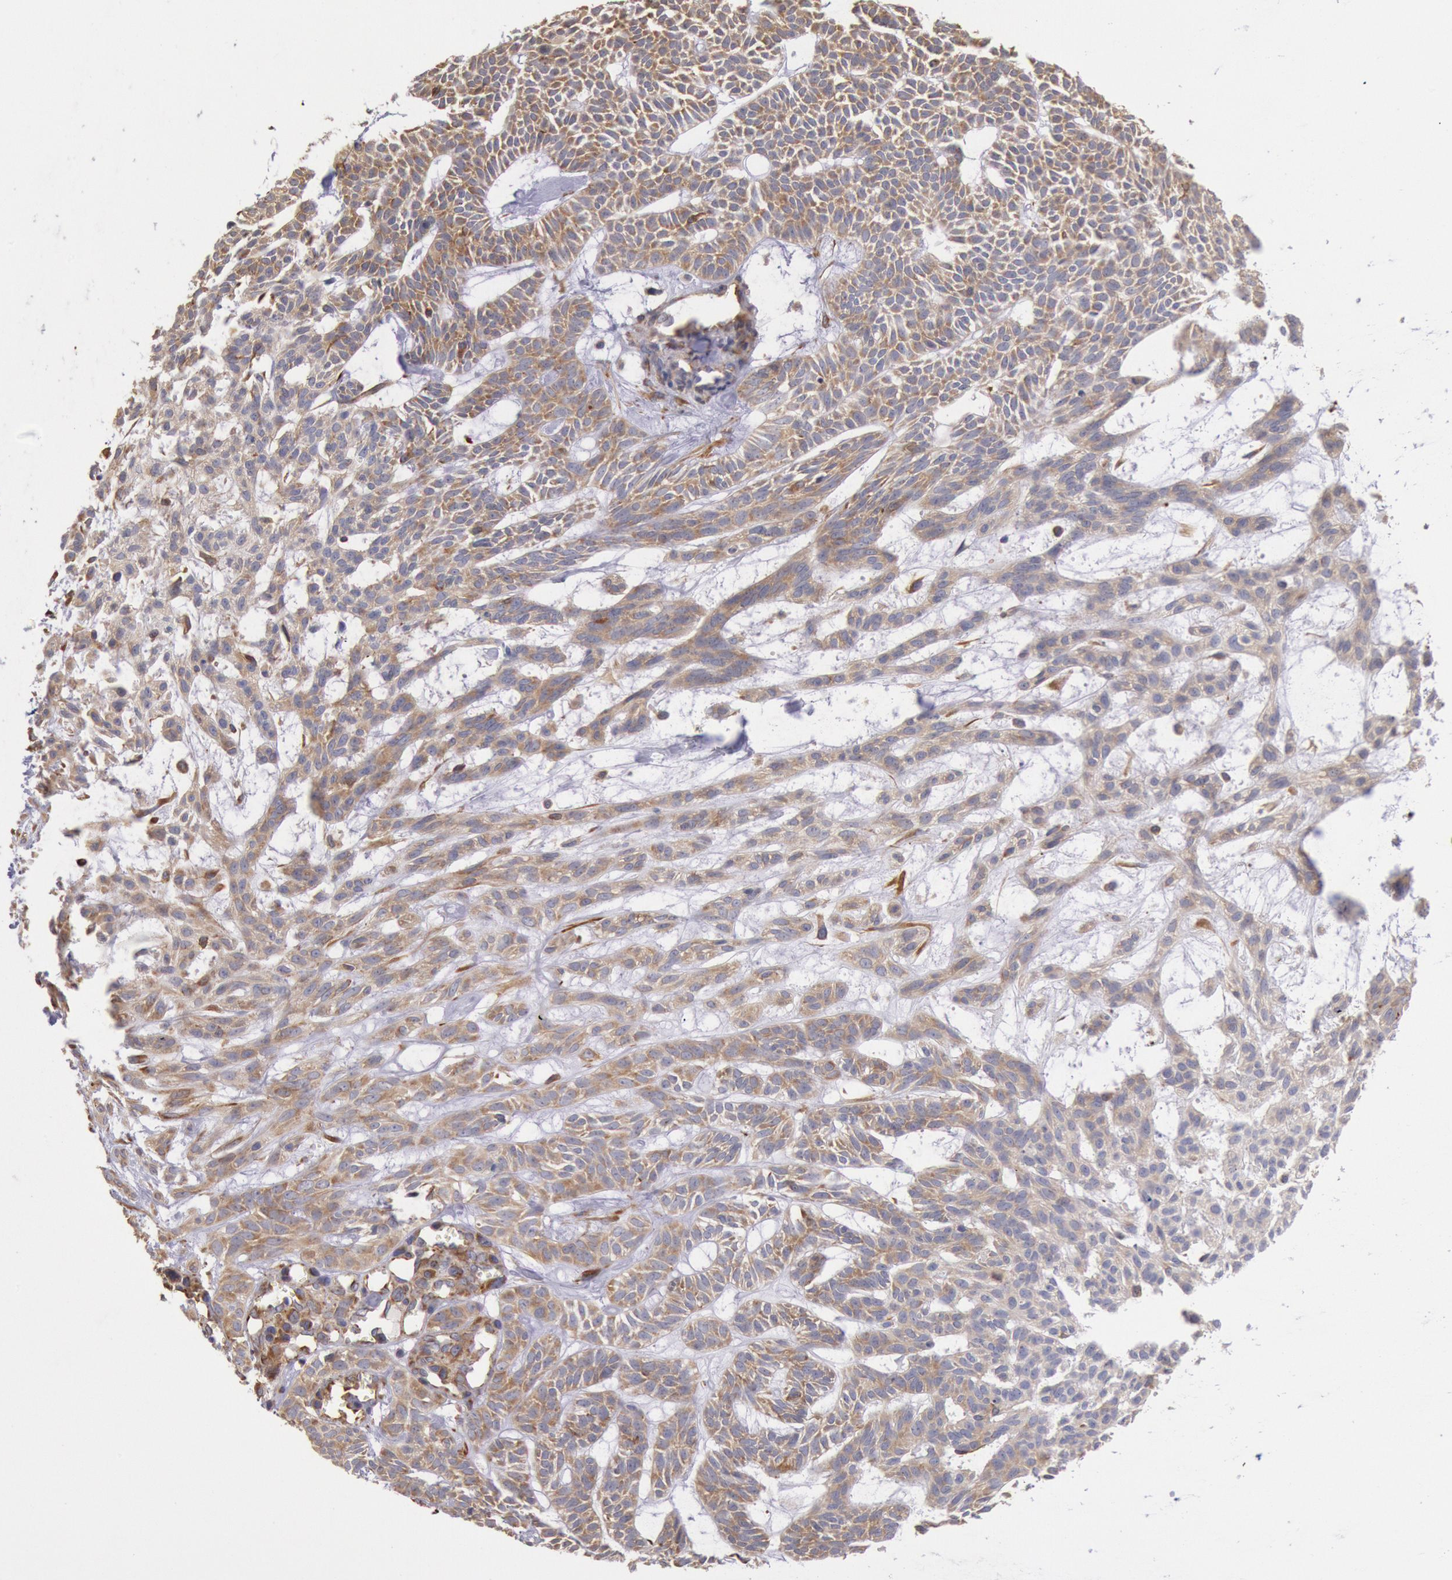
{"staining": {"intensity": "weak", "quantity": ">75%", "location": "cytoplasmic/membranous"}, "tissue": "skin cancer", "cell_type": "Tumor cells", "image_type": "cancer", "snomed": [{"axis": "morphology", "description": "Basal cell carcinoma"}, {"axis": "topography", "description": "Skin"}], "caption": "IHC photomicrograph of skin cancer (basal cell carcinoma) stained for a protein (brown), which exhibits low levels of weak cytoplasmic/membranous staining in about >75% of tumor cells.", "gene": "DRG1", "patient": {"sex": "male", "age": 75}}